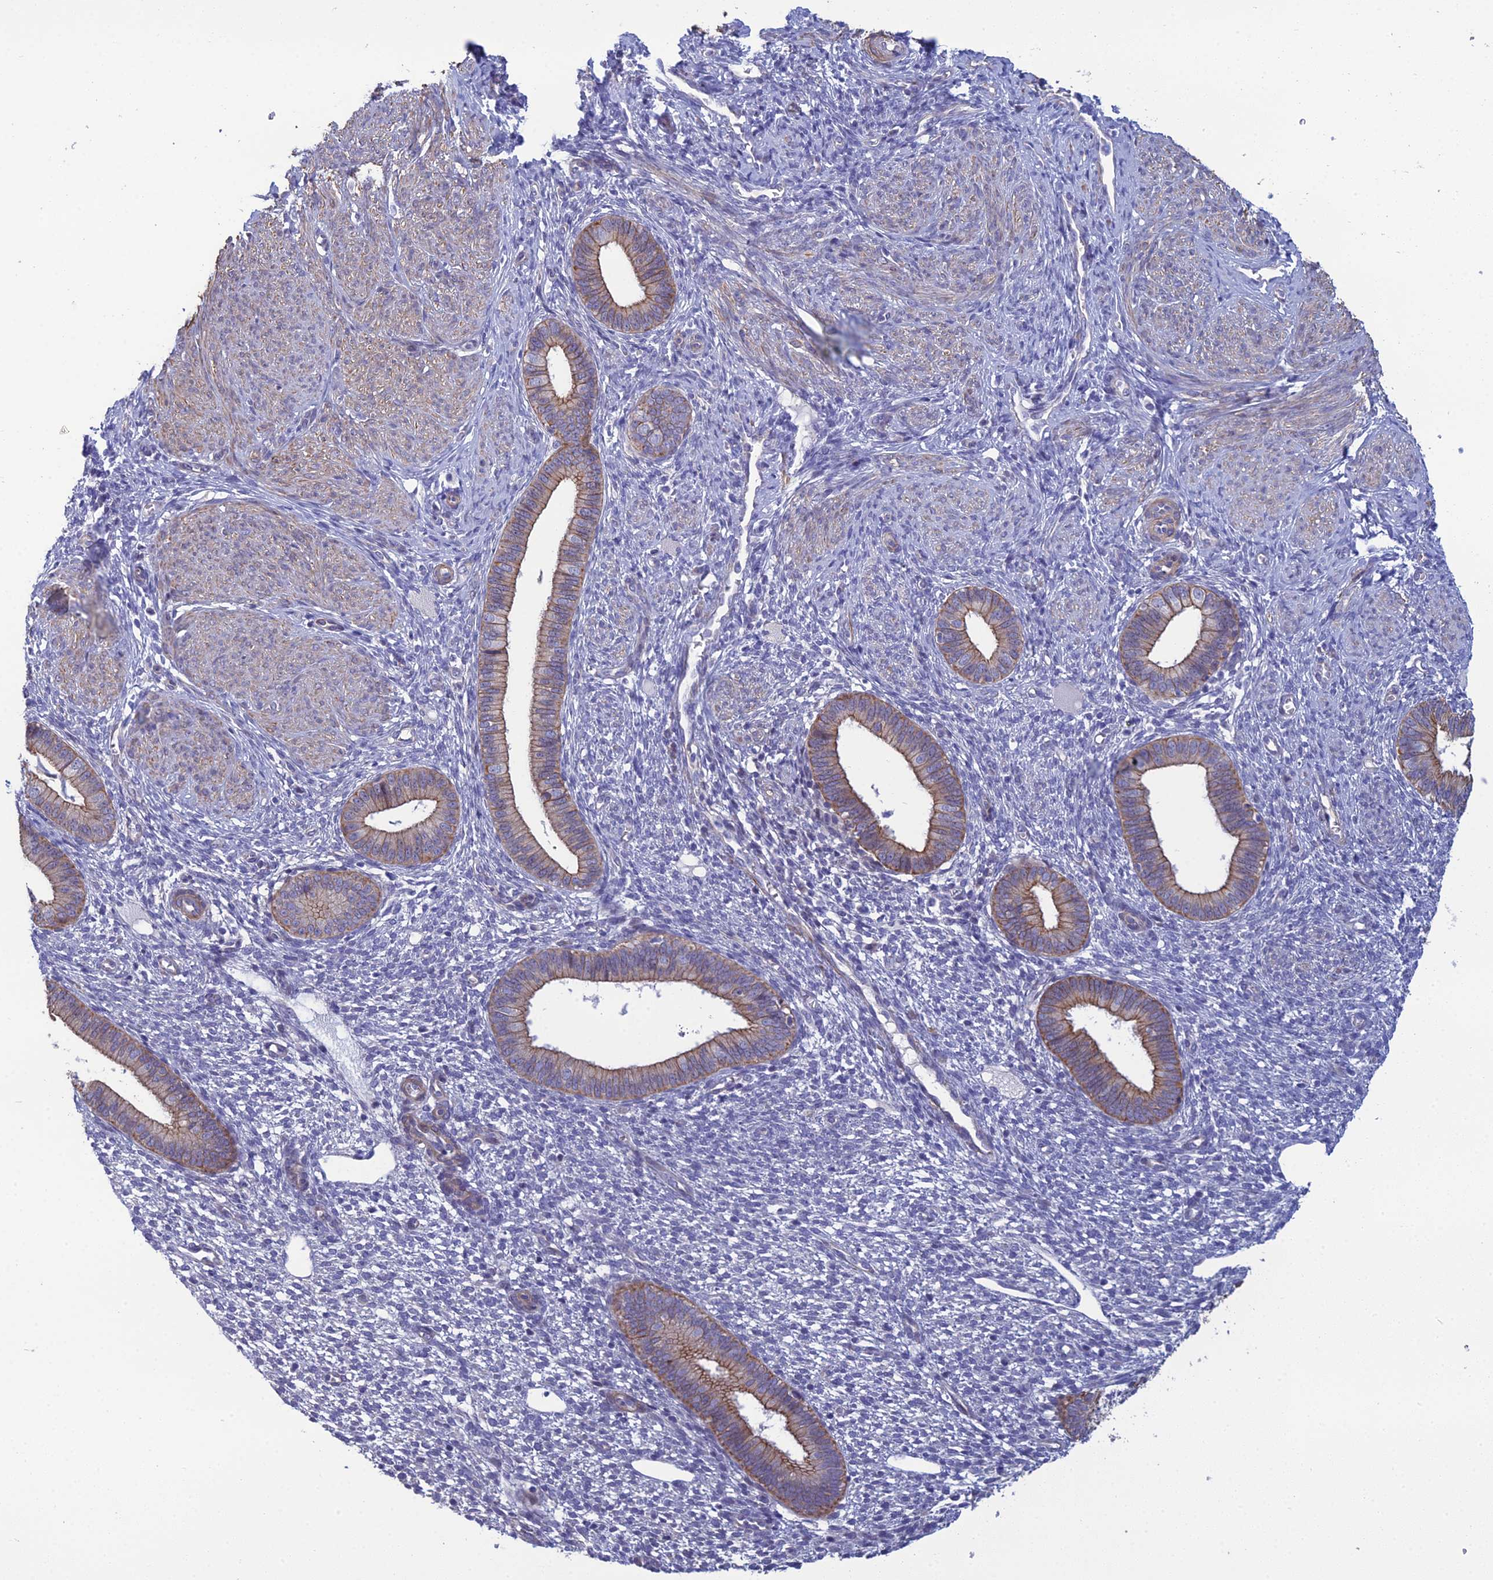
{"staining": {"intensity": "negative", "quantity": "none", "location": "none"}, "tissue": "endometrium", "cell_type": "Cells in endometrial stroma", "image_type": "normal", "snomed": [{"axis": "morphology", "description": "Normal tissue, NOS"}, {"axis": "topography", "description": "Endometrium"}], "caption": "Immunohistochemistry of normal endometrium displays no staining in cells in endometrial stroma.", "gene": "LZTS2", "patient": {"sex": "female", "age": 46}}